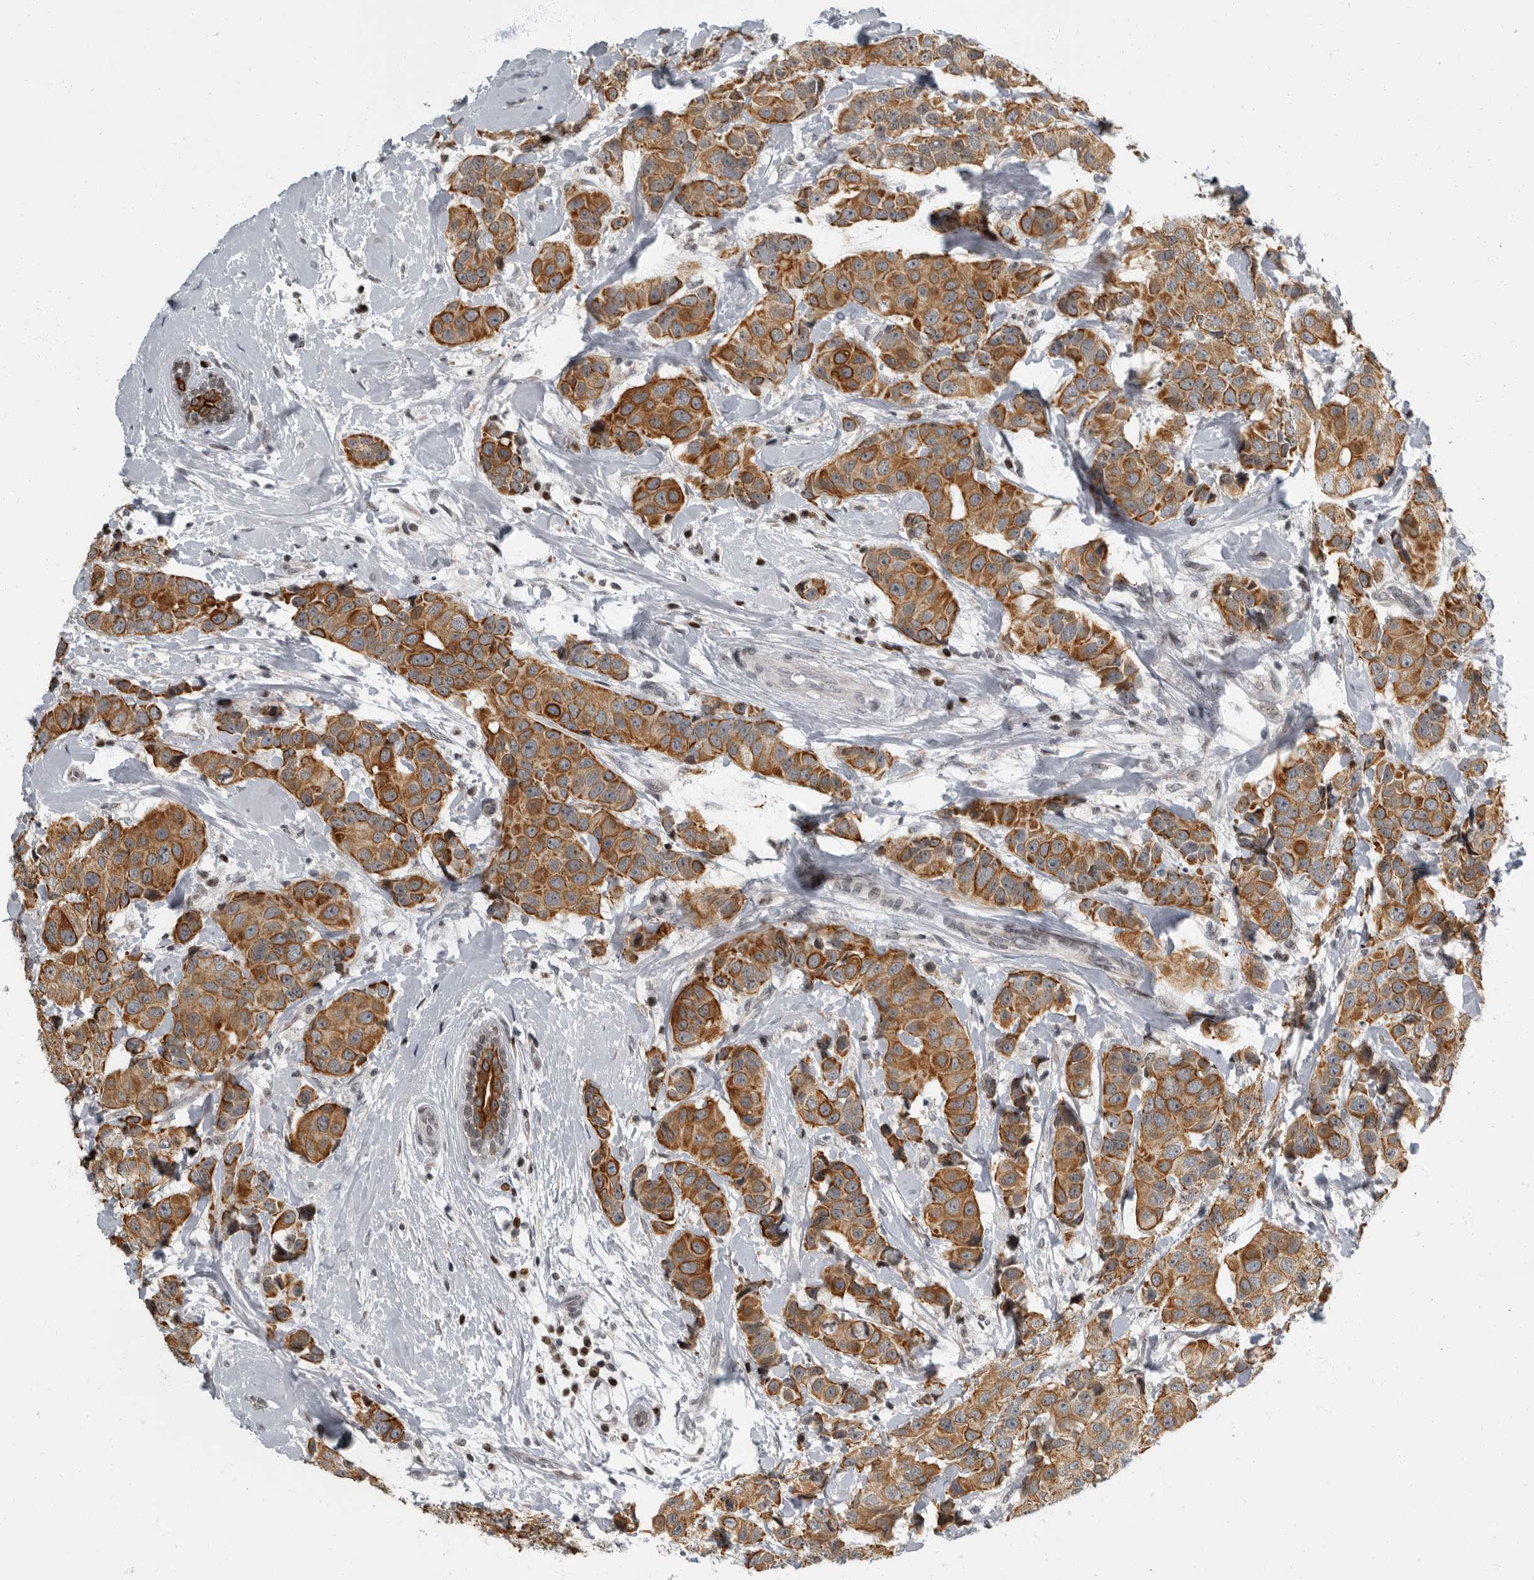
{"staining": {"intensity": "moderate", "quantity": ">75%", "location": "cytoplasmic/membranous"}, "tissue": "breast cancer", "cell_type": "Tumor cells", "image_type": "cancer", "snomed": [{"axis": "morphology", "description": "Normal tissue, NOS"}, {"axis": "morphology", "description": "Duct carcinoma"}, {"axis": "topography", "description": "Breast"}], "caption": "Breast cancer (infiltrating ductal carcinoma) stained with a brown dye shows moderate cytoplasmic/membranous positive staining in about >75% of tumor cells.", "gene": "EVI5", "patient": {"sex": "female", "age": 39}}